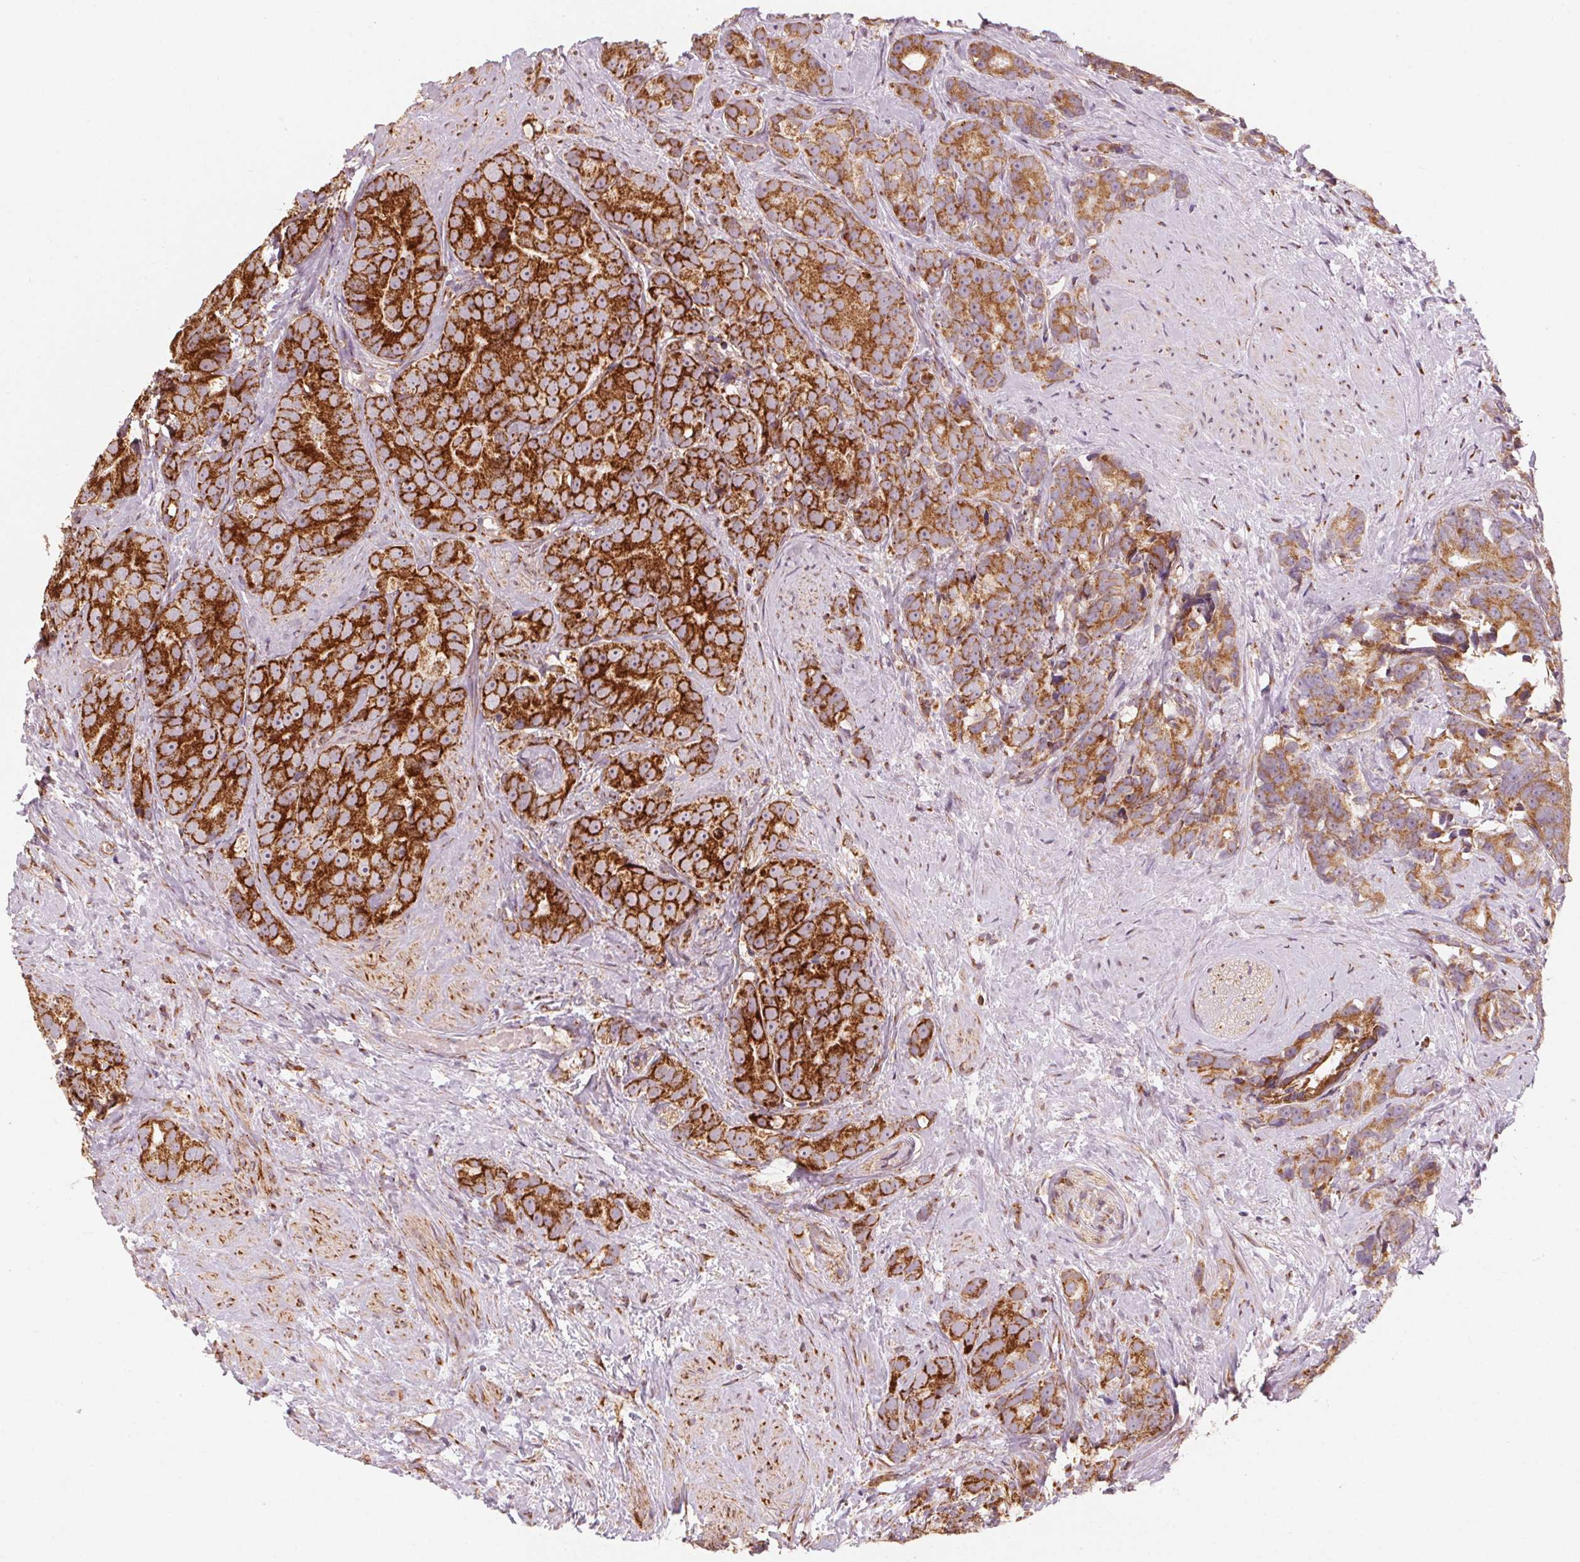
{"staining": {"intensity": "strong", "quantity": ">75%", "location": "cytoplasmic/membranous"}, "tissue": "prostate cancer", "cell_type": "Tumor cells", "image_type": "cancer", "snomed": [{"axis": "morphology", "description": "Adenocarcinoma, High grade"}, {"axis": "topography", "description": "Prostate"}], "caption": "A photomicrograph of high-grade adenocarcinoma (prostate) stained for a protein displays strong cytoplasmic/membranous brown staining in tumor cells. The protein is stained brown, and the nuclei are stained in blue (DAB (3,3'-diaminobenzidine) IHC with brightfield microscopy, high magnification).", "gene": "TOMM70", "patient": {"sex": "male", "age": 90}}